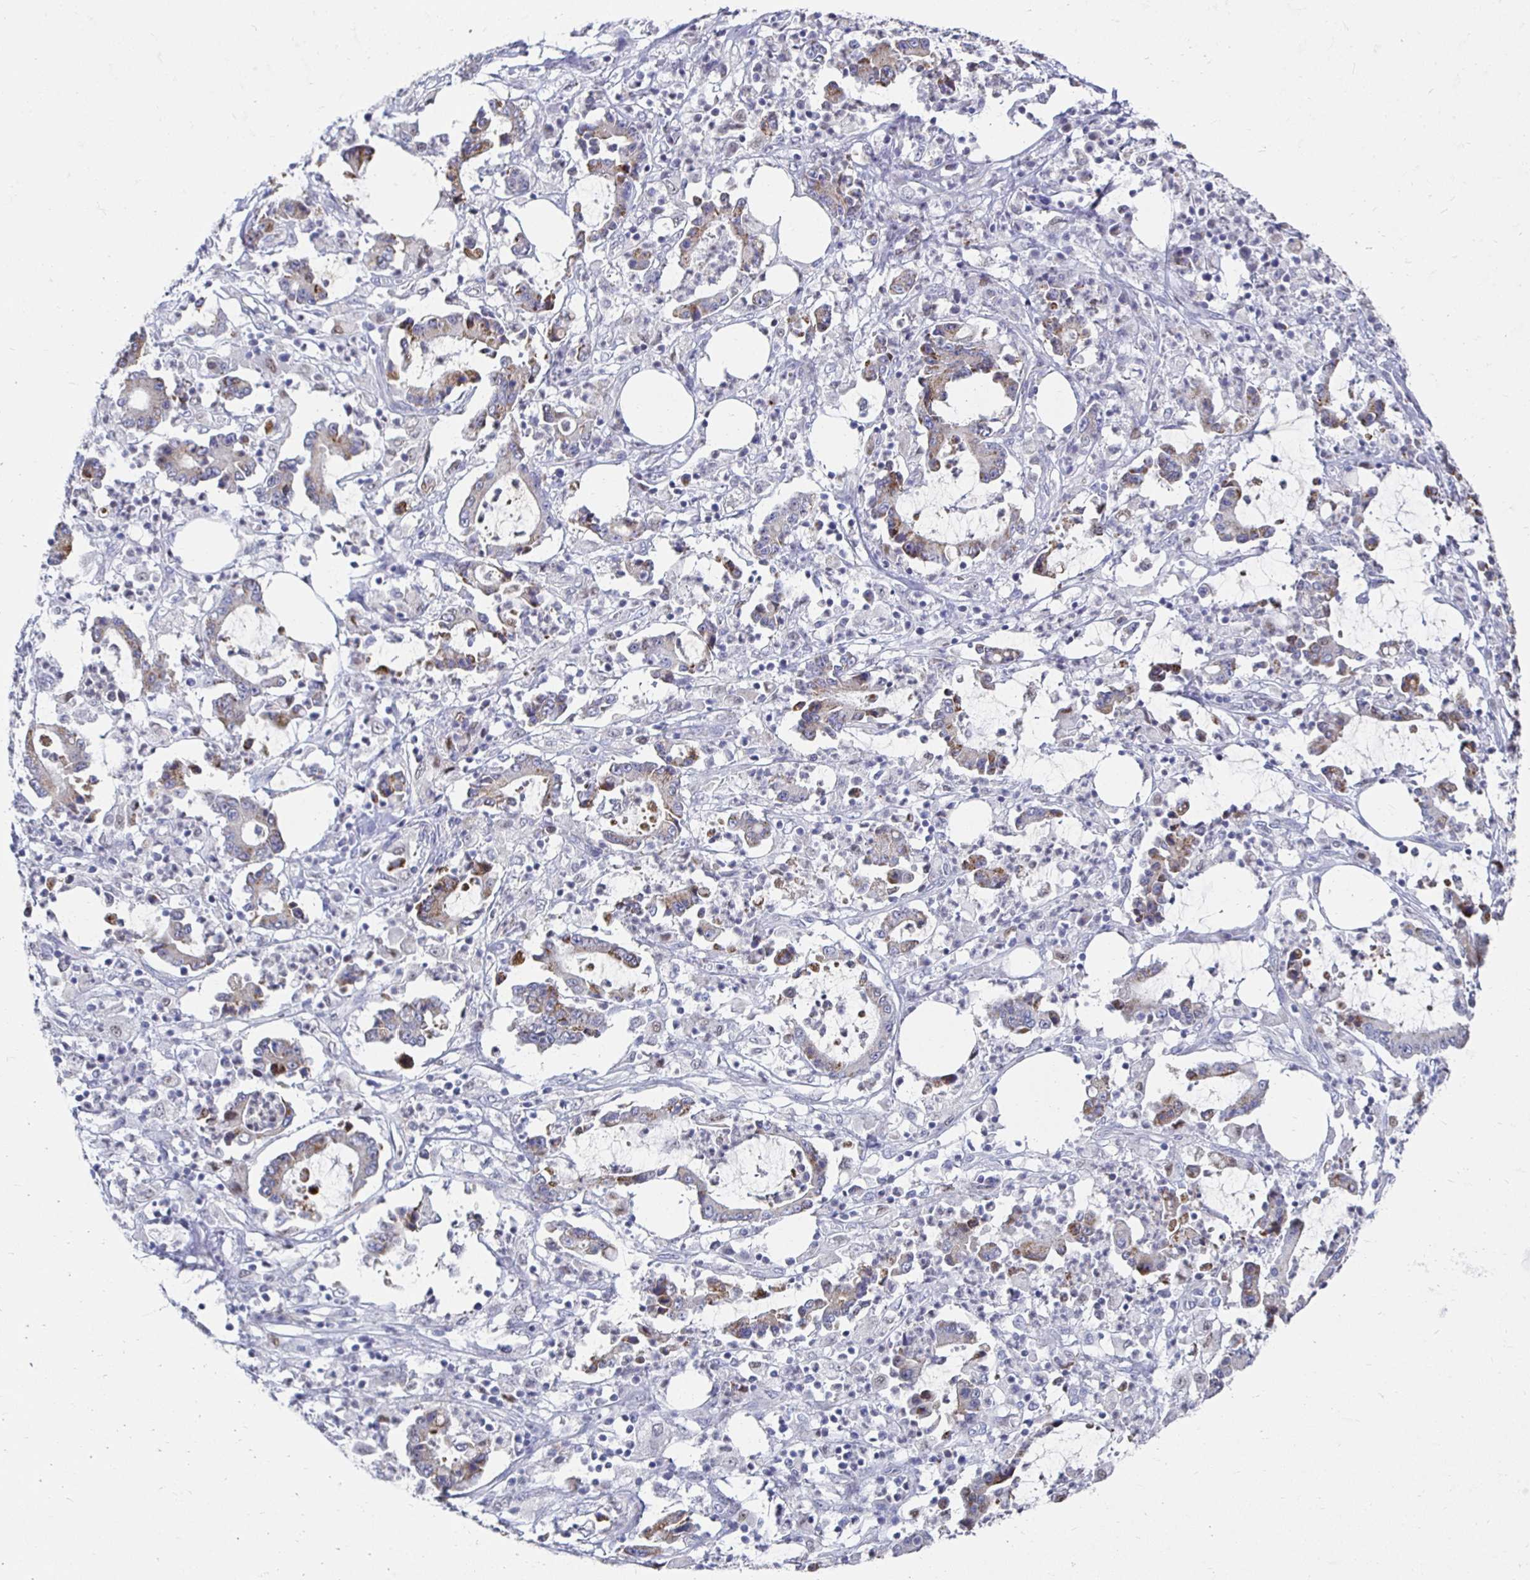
{"staining": {"intensity": "weak", "quantity": "25%-75%", "location": "cytoplasmic/membranous"}, "tissue": "stomach cancer", "cell_type": "Tumor cells", "image_type": "cancer", "snomed": [{"axis": "morphology", "description": "Adenocarcinoma, NOS"}, {"axis": "topography", "description": "Stomach, upper"}], "caption": "There is low levels of weak cytoplasmic/membranous positivity in tumor cells of adenocarcinoma (stomach), as demonstrated by immunohistochemical staining (brown color).", "gene": "NOCT", "patient": {"sex": "male", "age": 68}}